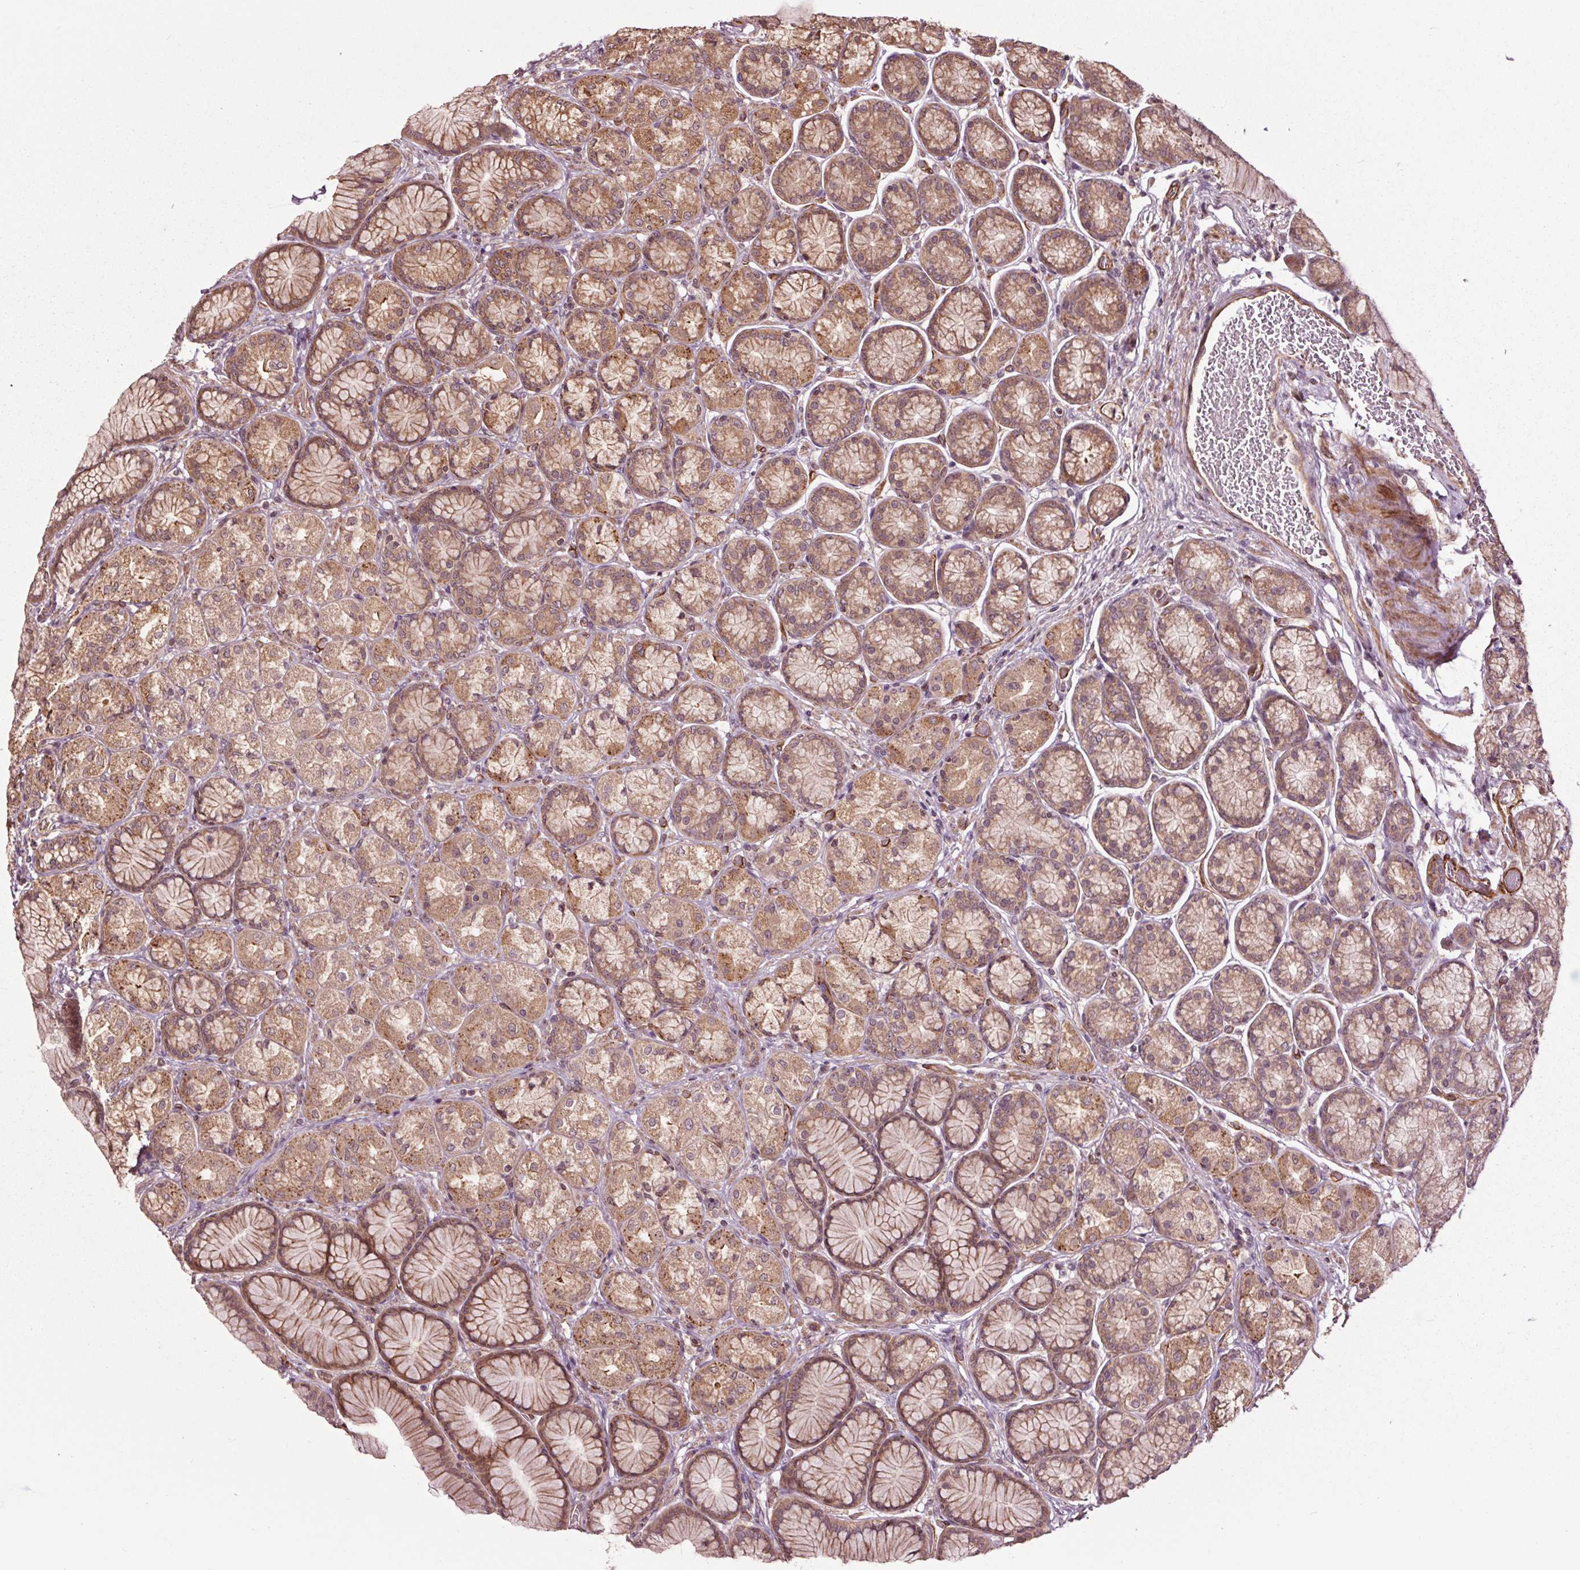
{"staining": {"intensity": "moderate", "quantity": ">75%", "location": "cytoplasmic/membranous"}, "tissue": "stomach", "cell_type": "Glandular cells", "image_type": "normal", "snomed": [{"axis": "morphology", "description": "Normal tissue, NOS"}, {"axis": "morphology", "description": "Adenocarcinoma, NOS"}, {"axis": "morphology", "description": "Adenocarcinoma, High grade"}, {"axis": "topography", "description": "Stomach, upper"}, {"axis": "topography", "description": "Stomach"}], "caption": "DAB (3,3'-diaminobenzidine) immunohistochemical staining of normal stomach exhibits moderate cytoplasmic/membranous protein staining in about >75% of glandular cells.", "gene": "CEP95", "patient": {"sex": "female", "age": 65}}